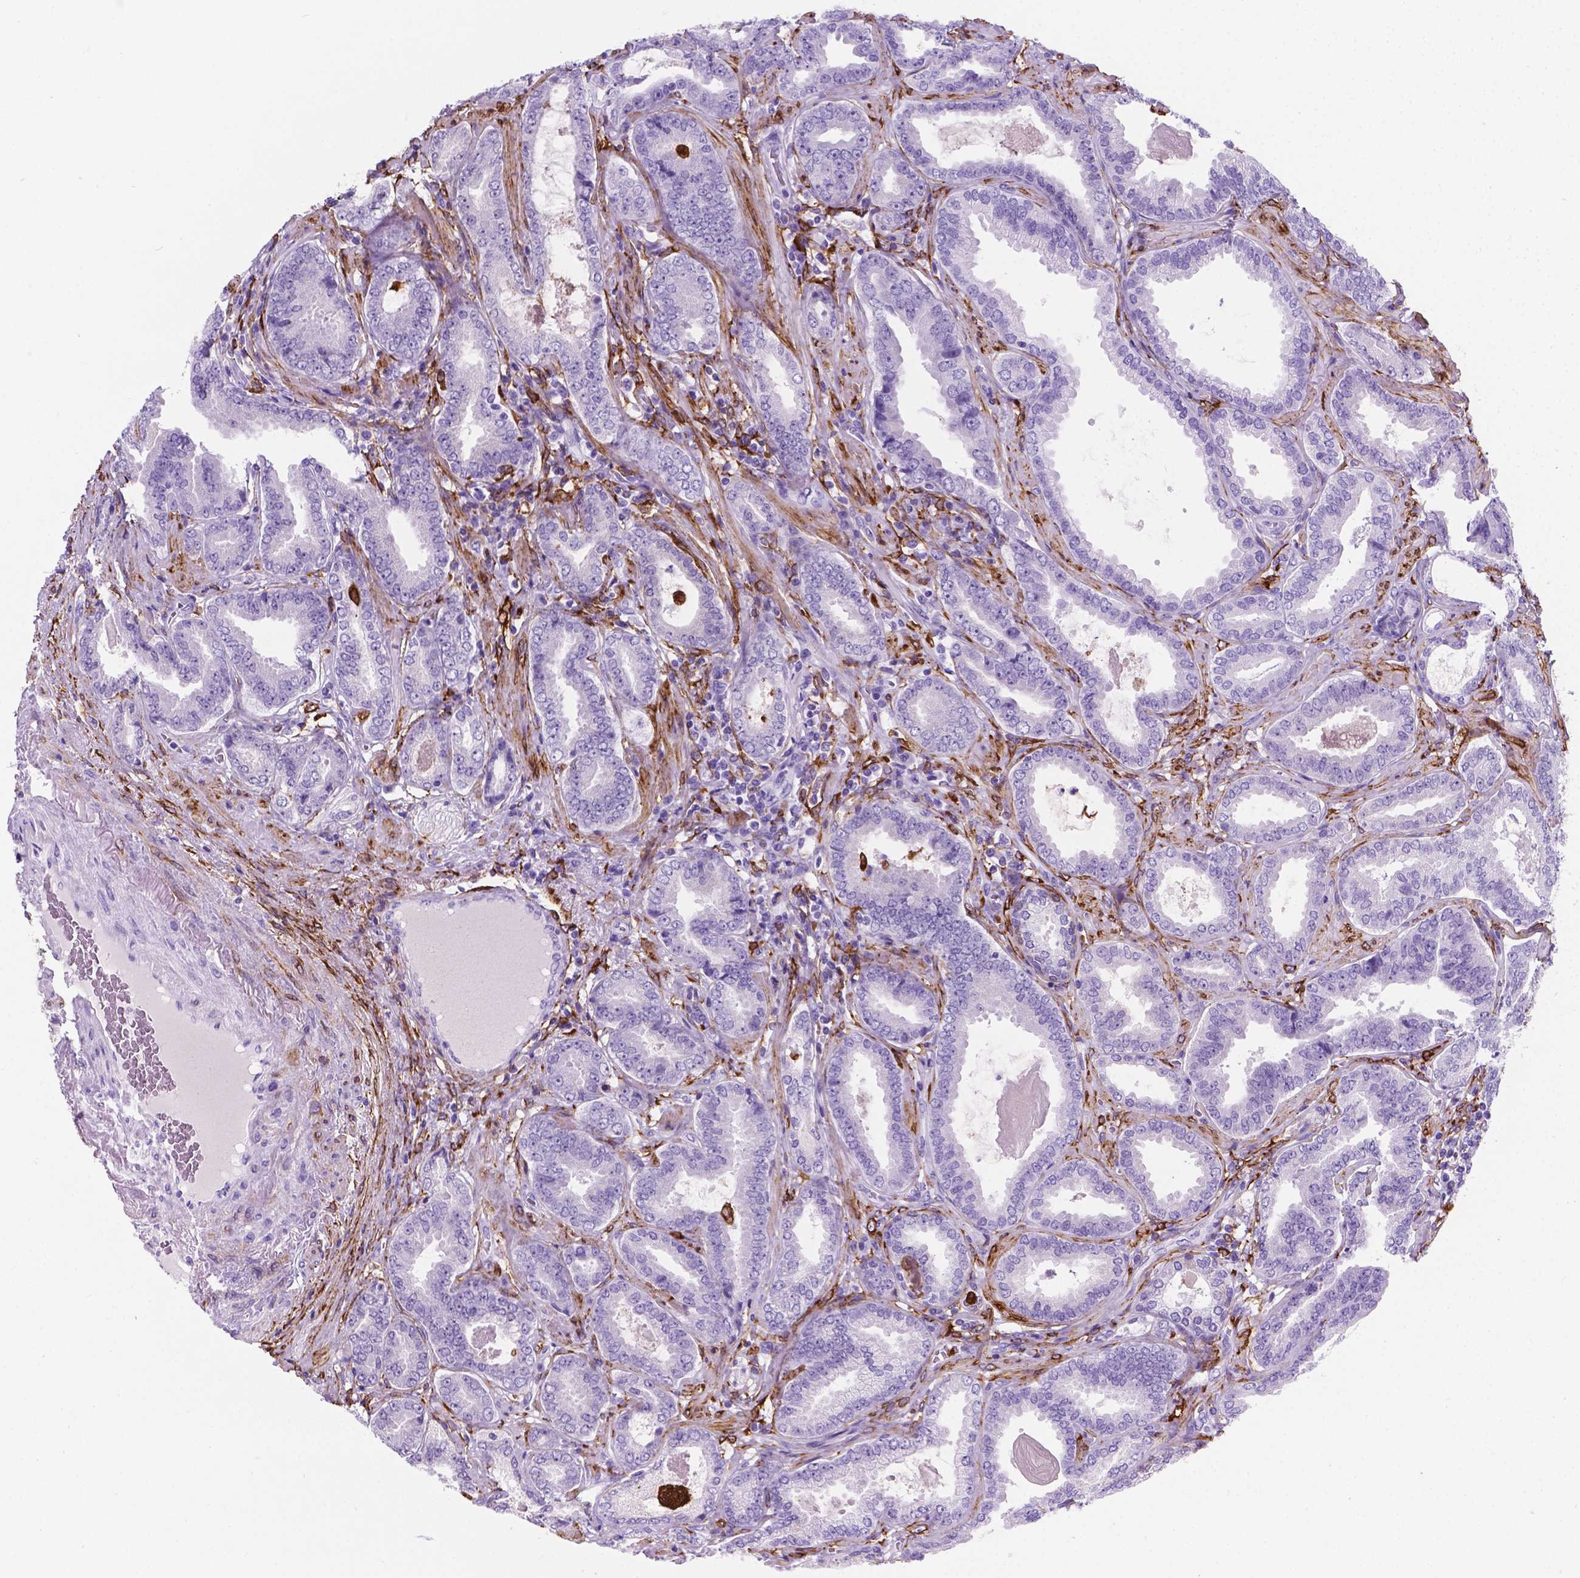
{"staining": {"intensity": "negative", "quantity": "none", "location": "none"}, "tissue": "prostate cancer", "cell_type": "Tumor cells", "image_type": "cancer", "snomed": [{"axis": "morphology", "description": "Adenocarcinoma, NOS"}, {"axis": "topography", "description": "Prostate"}], "caption": "Micrograph shows no protein positivity in tumor cells of prostate cancer (adenocarcinoma) tissue.", "gene": "MACF1", "patient": {"sex": "male", "age": 64}}